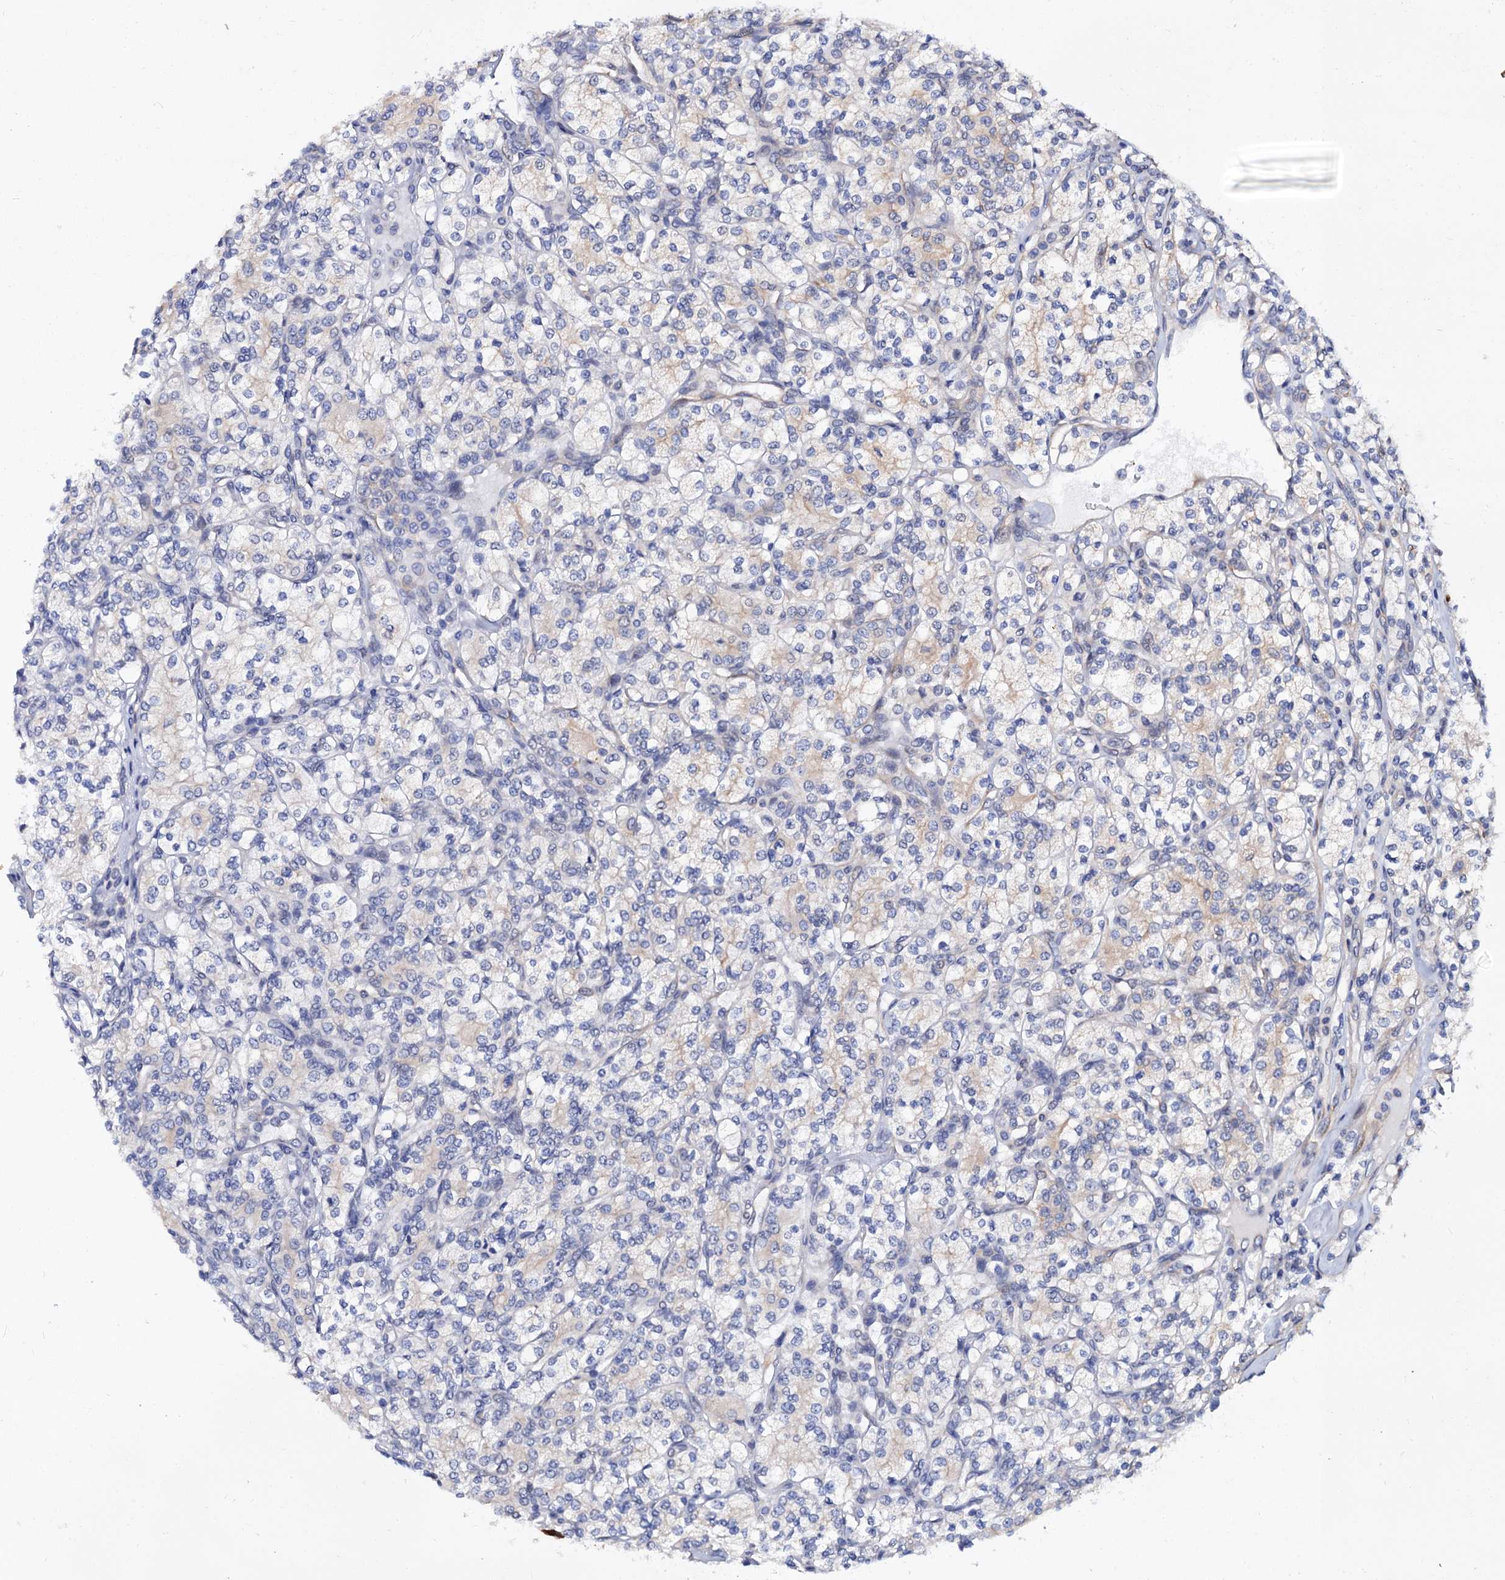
{"staining": {"intensity": "negative", "quantity": "none", "location": "none"}, "tissue": "renal cancer", "cell_type": "Tumor cells", "image_type": "cancer", "snomed": [{"axis": "morphology", "description": "Adenocarcinoma, NOS"}, {"axis": "topography", "description": "Kidney"}], "caption": "Immunohistochemical staining of human renal adenocarcinoma shows no significant expression in tumor cells.", "gene": "ZDHHC18", "patient": {"sex": "male", "age": 77}}